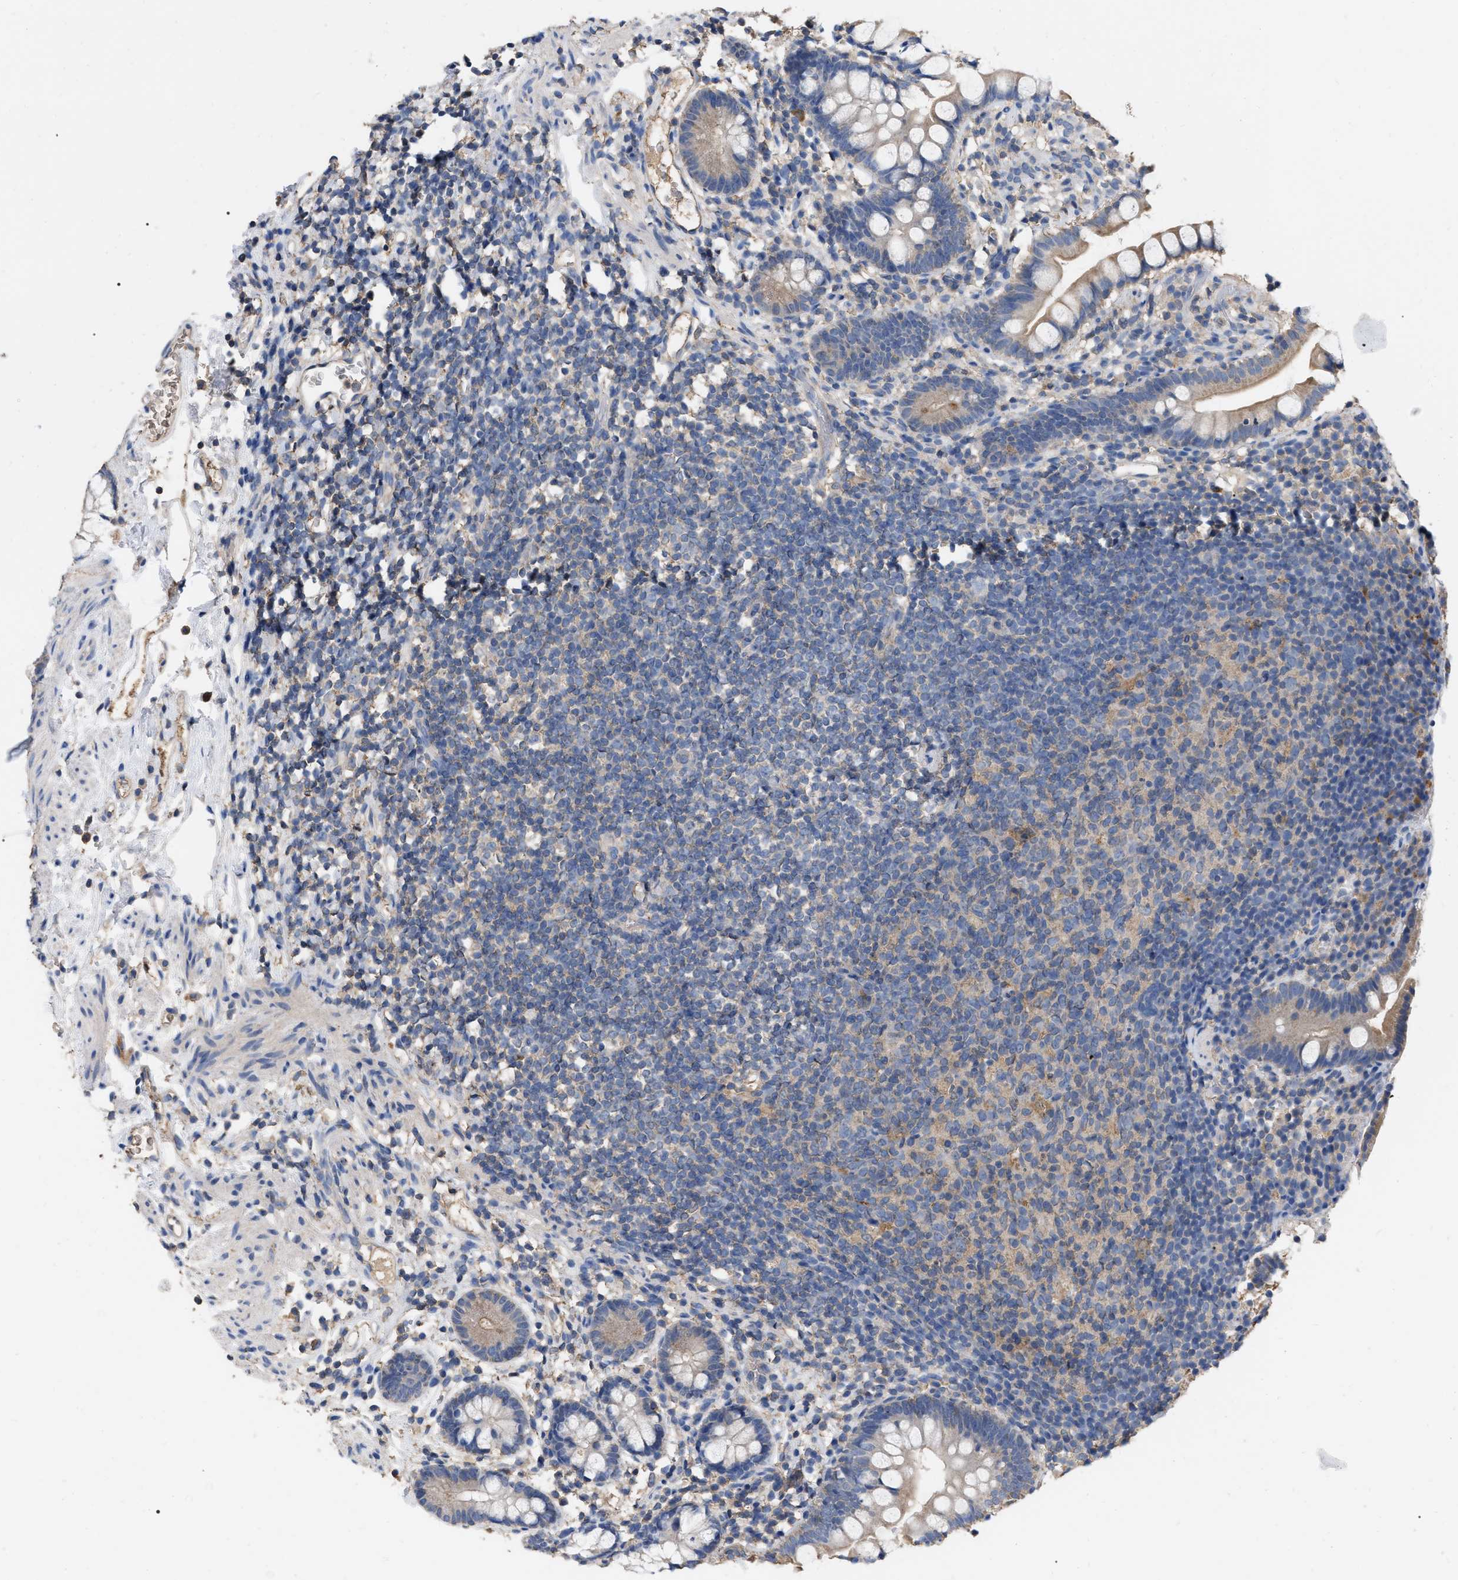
{"staining": {"intensity": "weak", "quantity": ">75%", "location": "cytoplasmic/membranous"}, "tissue": "small intestine", "cell_type": "Glandular cells", "image_type": "normal", "snomed": [{"axis": "morphology", "description": "Normal tissue, NOS"}, {"axis": "topography", "description": "Small intestine"}], "caption": "This photomicrograph exhibits unremarkable small intestine stained with IHC to label a protein in brown. The cytoplasmic/membranous of glandular cells show weak positivity for the protein. Nuclei are counter-stained blue.", "gene": "GPR179", "patient": {"sex": "female", "age": 84}}